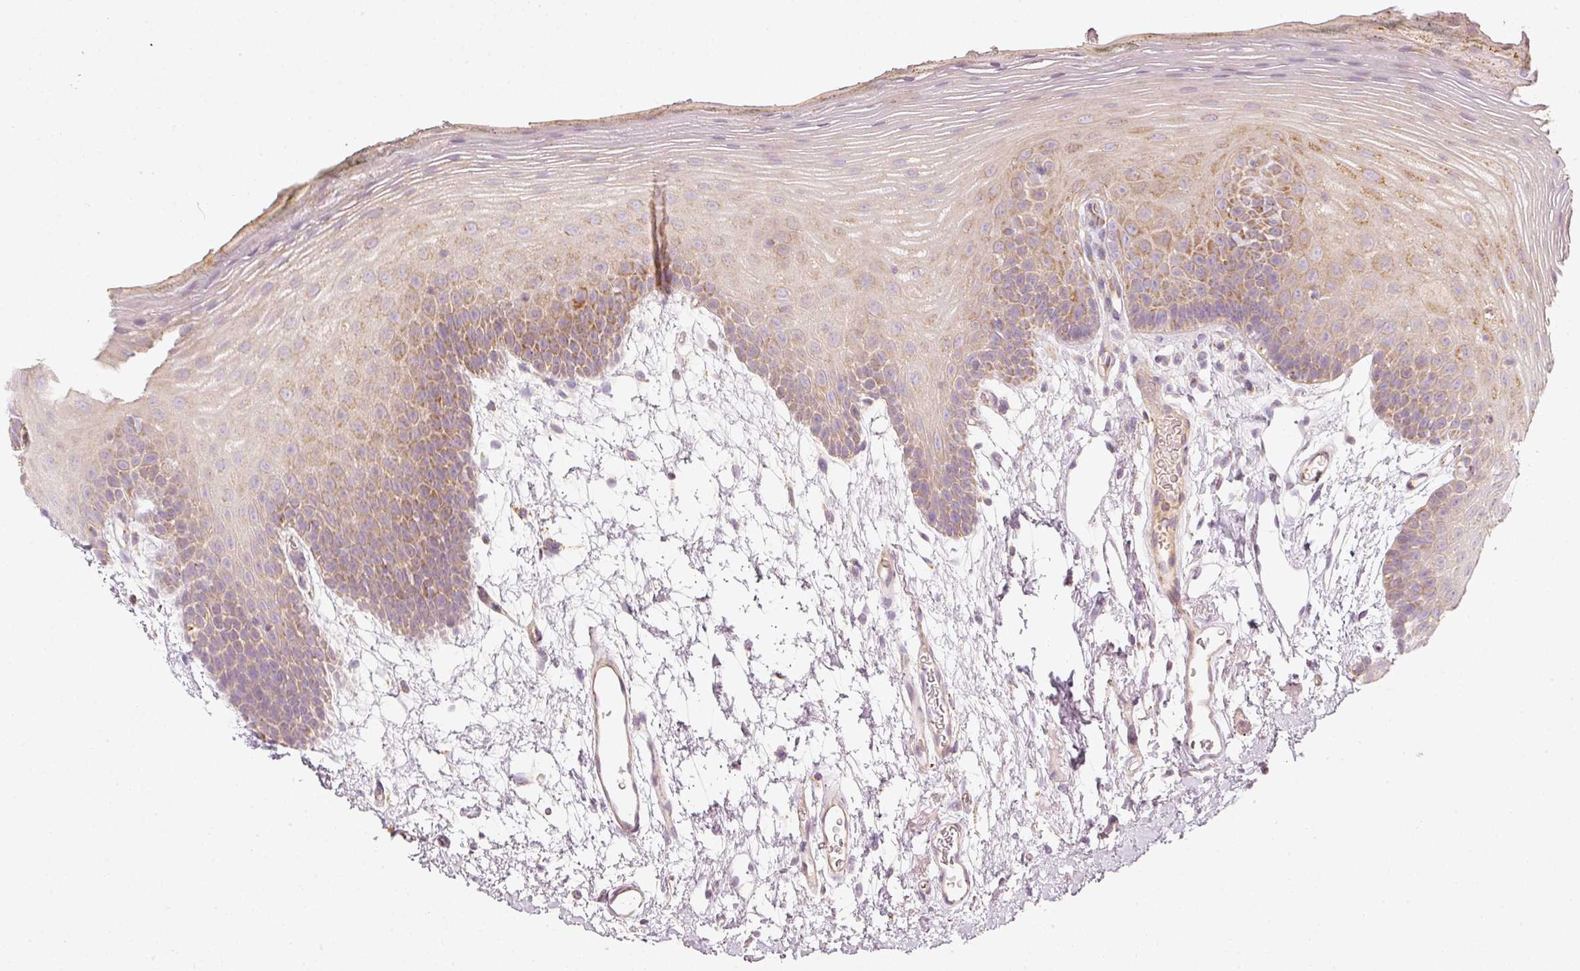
{"staining": {"intensity": "moderate", "quantity": "25%-75%", "location": "cytoplasmic/membranous"}, "tissue": "oral mucosa", "cell_type": "Squamous epithelial cells", "image_type": "normal", "snomed": [{"axis": "morphology", "description": "Normal tissue, NOS"}, {"axis": "morphology", "description": "Squamous cell carcinoma, NOS"}, {"axis": "topography", "description": "Oral tissue"}, {"axis": "topography", "description": "Head-Neck"}], "caption": "Immunohistochemistry (DAB) staining of normal oral mucosa displays moderate cytoplasmic/membranous protein expression in approximately 25%-75% of squamous epithelial cells.", "gene": "C17orf98", "patient": {"sex": "female", "age": 81}}